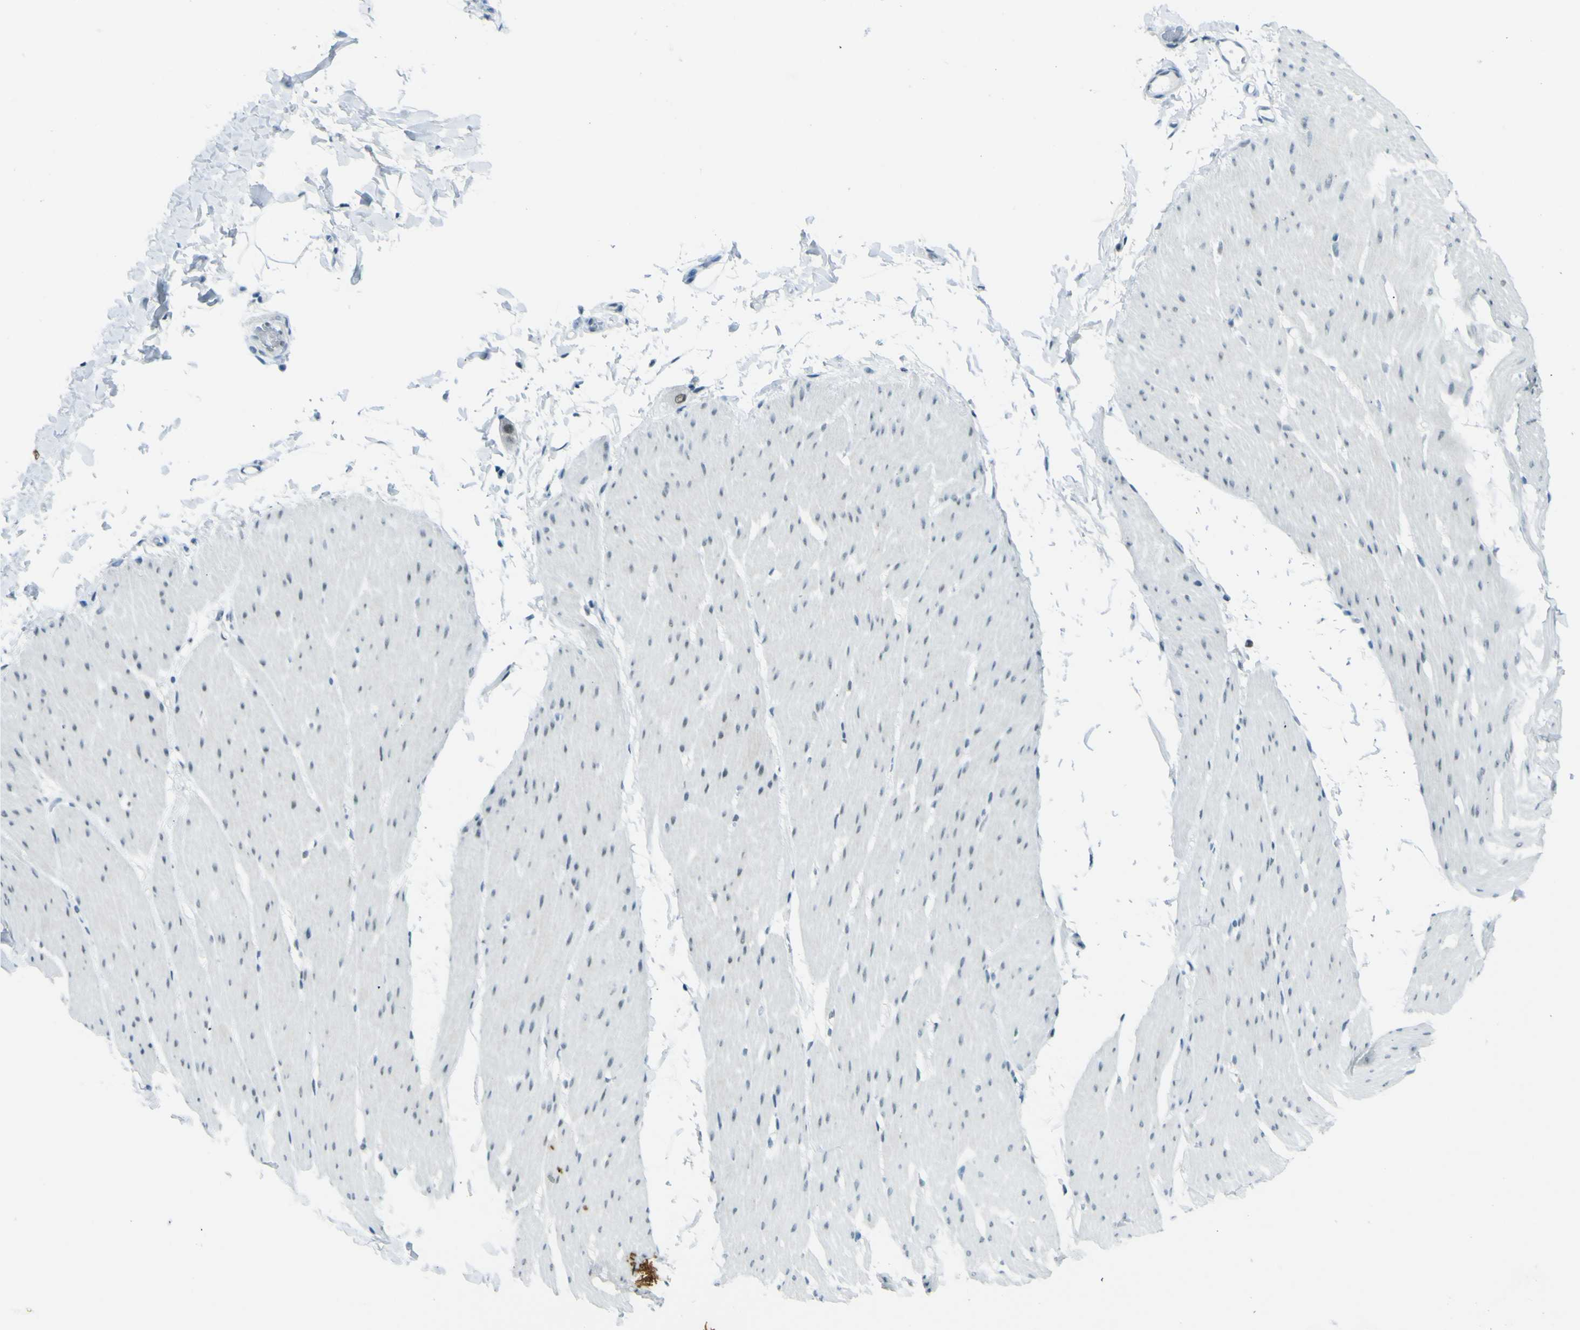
{"staining": {"intensity": "negative", "quantity": "none", "location": "none"}, "tissue": "smooth muscle", "cell_type": "Smooth muscle cells", "image_type": "normal", "snomed": [{"axis": "morphology", "description": "Normal tissue, NOS"}, {"axis": "topography", "description": "Smooth muscle"}, {"axis": "topography", "description": "Colon"}], "caption": "The micrograph reveals no staining of smooth muscle cells in normal smooth muscle. The staining was performed using DAB to visualize the protein expression in brown, while the nuclei were stained in blue with hematoxylin (Magnification: 20x).", "gene": "CEBPG", "patient": {"sex": "male", "age": 67}}